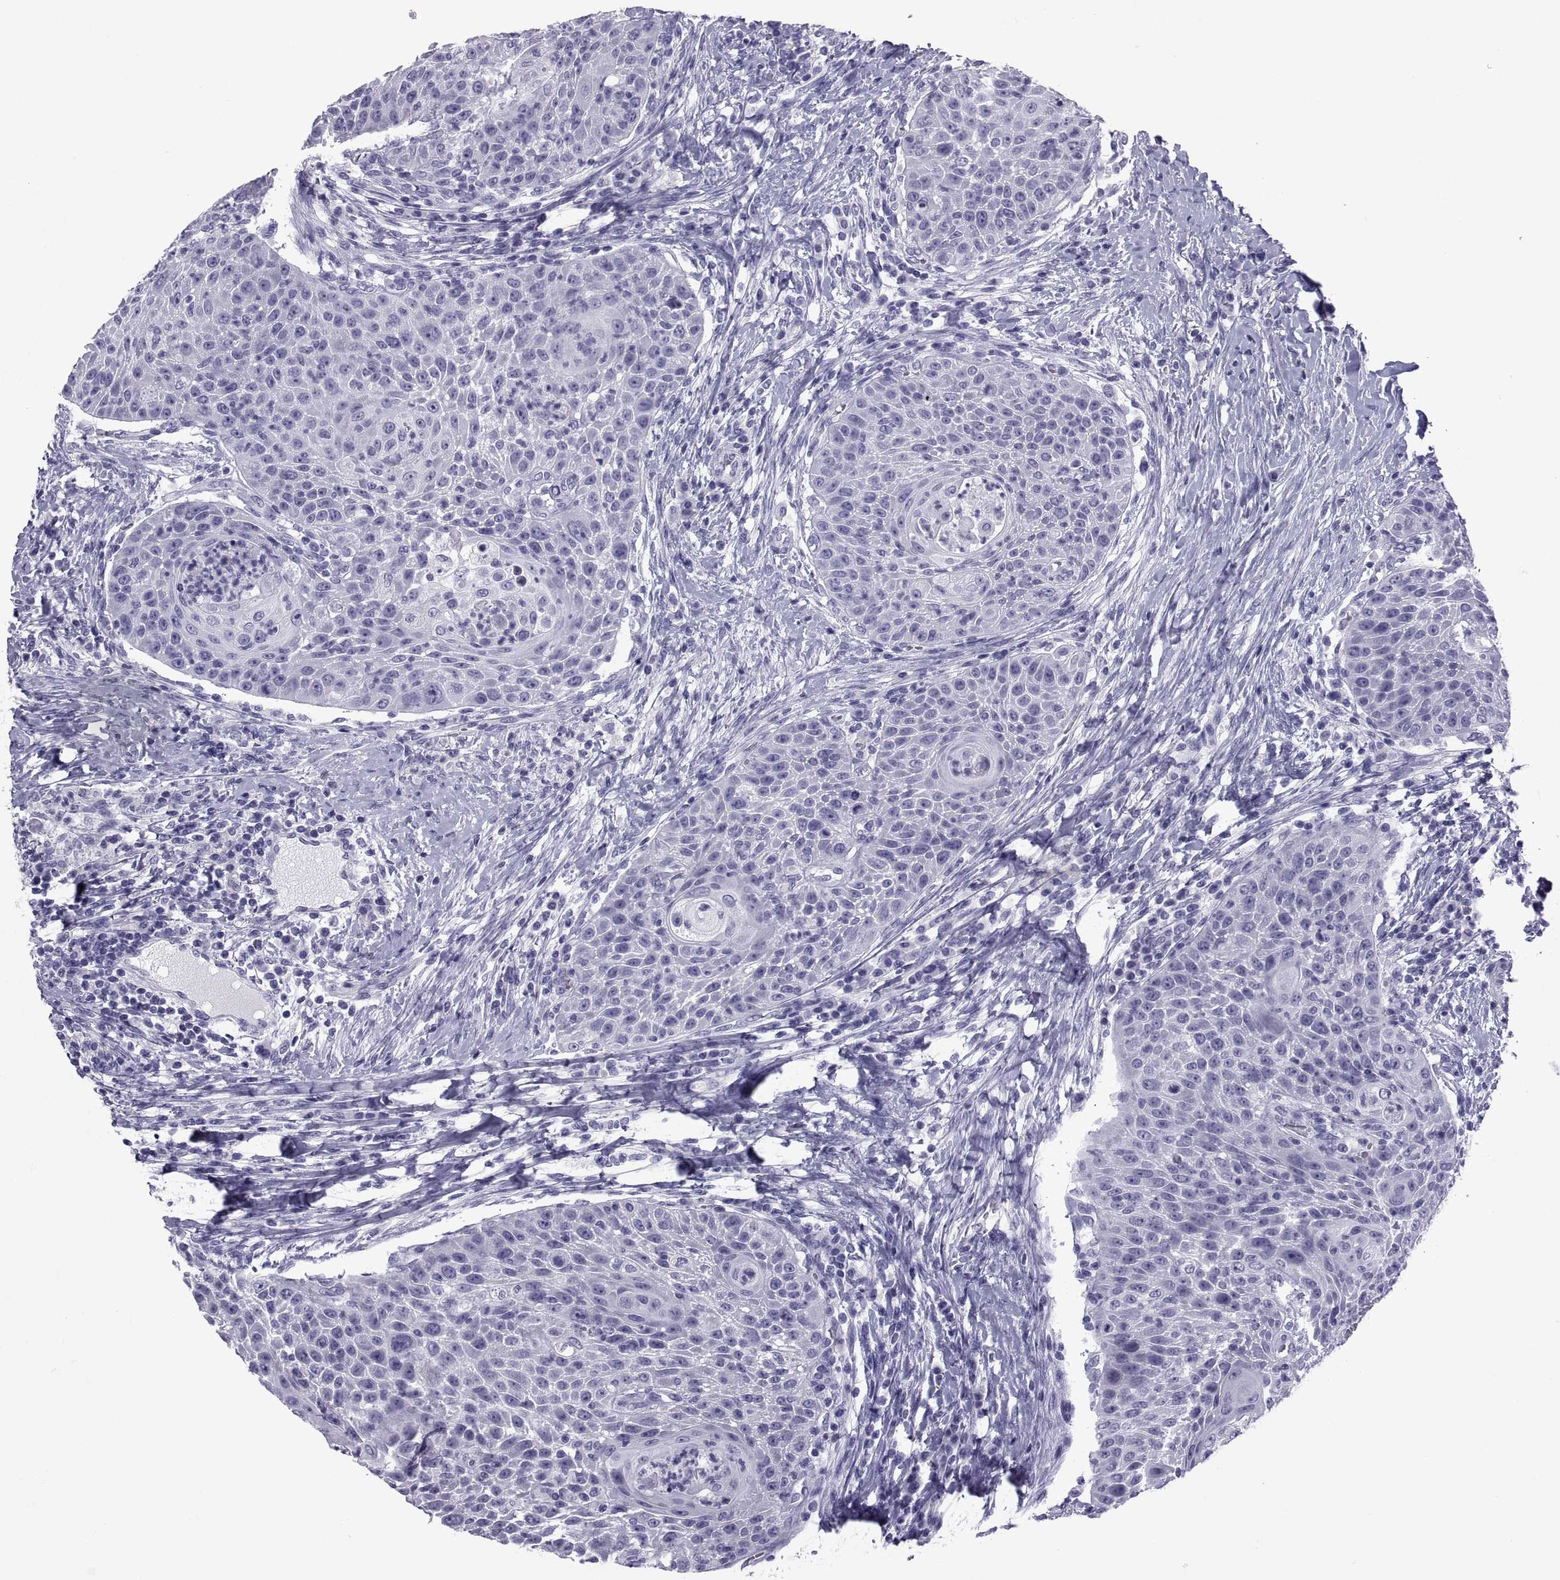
{"staining": {"intensity": "negative", "quantity": "none", "location": "none"}, "tissue": "head and neck cancer", "cell_type": "Tumor cells", "image_type": "cancer", "snomed": [{"axis": "morphology", "description": "Squamous cell carcinoma, NOS"}, {"axis": "topography", "description": "Head-Neck"}], "caption": "There is no significant positivity in tumor cells of squamous cell carcinoma (head and neck).", "gene": "NPTX2", "patient": {"sex": "male", "age": 69}}